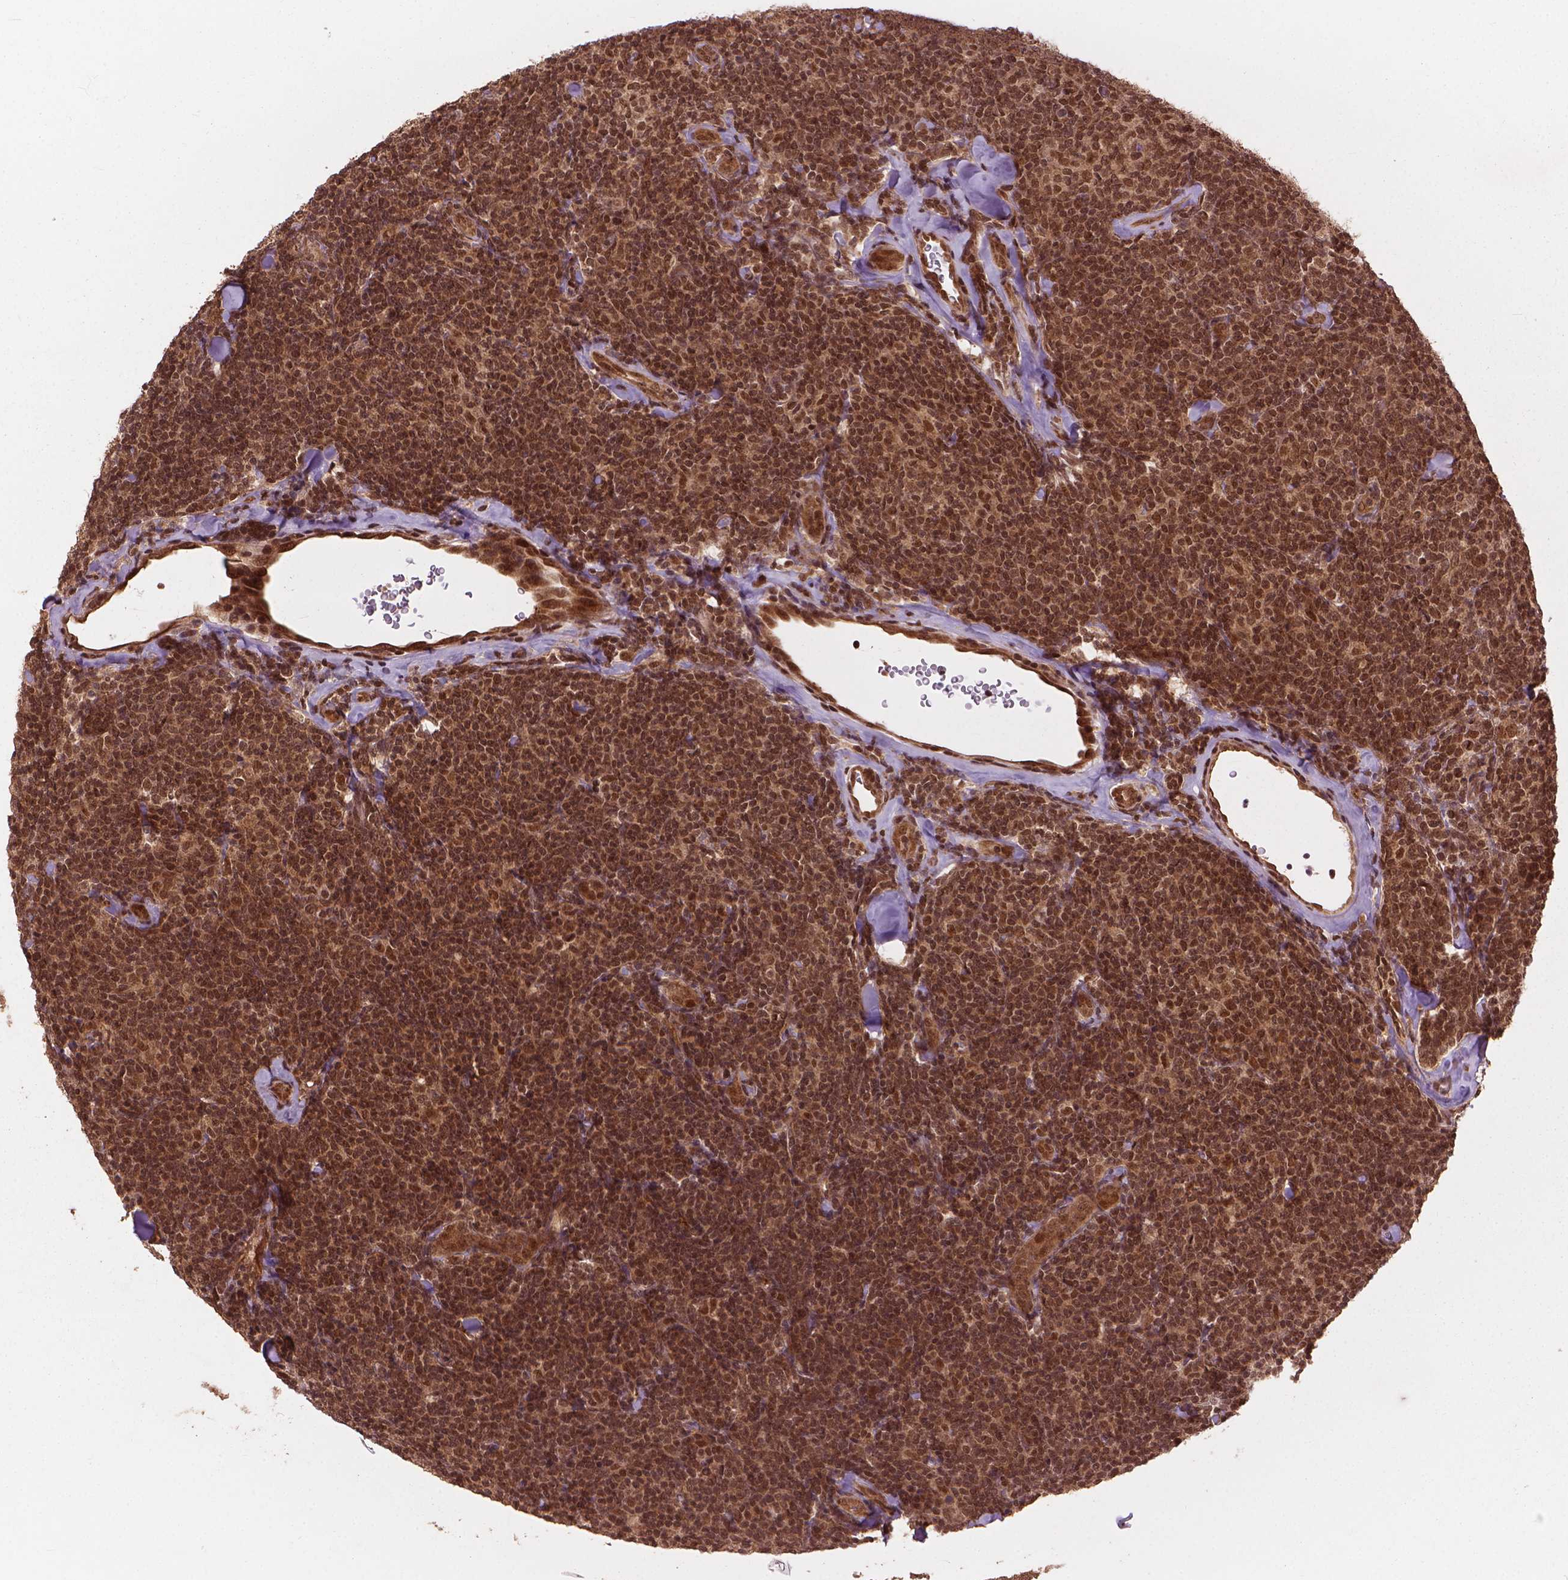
{"staining": {"intensity": "moderate", "quantity": ">75%", "location": "cytoplasmic/membranous,nuclear"}, "tissue": "lymphoma", "cell_type": "Tumor cells", "image_type": "cancer", "snomed": [{"axis": "morphology", "description": "Malignant lymphoma, non-Hodgkin's type, Low grade"}, {"axis": "topography", "description": "Lymph node"}], "caption": "This histopathology image demonstrates immunohistochemistry (IHC) staining of lymphoma, with medium moderate cytoplasmic/membranous and nuclear staining in about >75% of tumor cells.", "gene": "SSU72", "patient": {"sex": "female", "age": 56}}